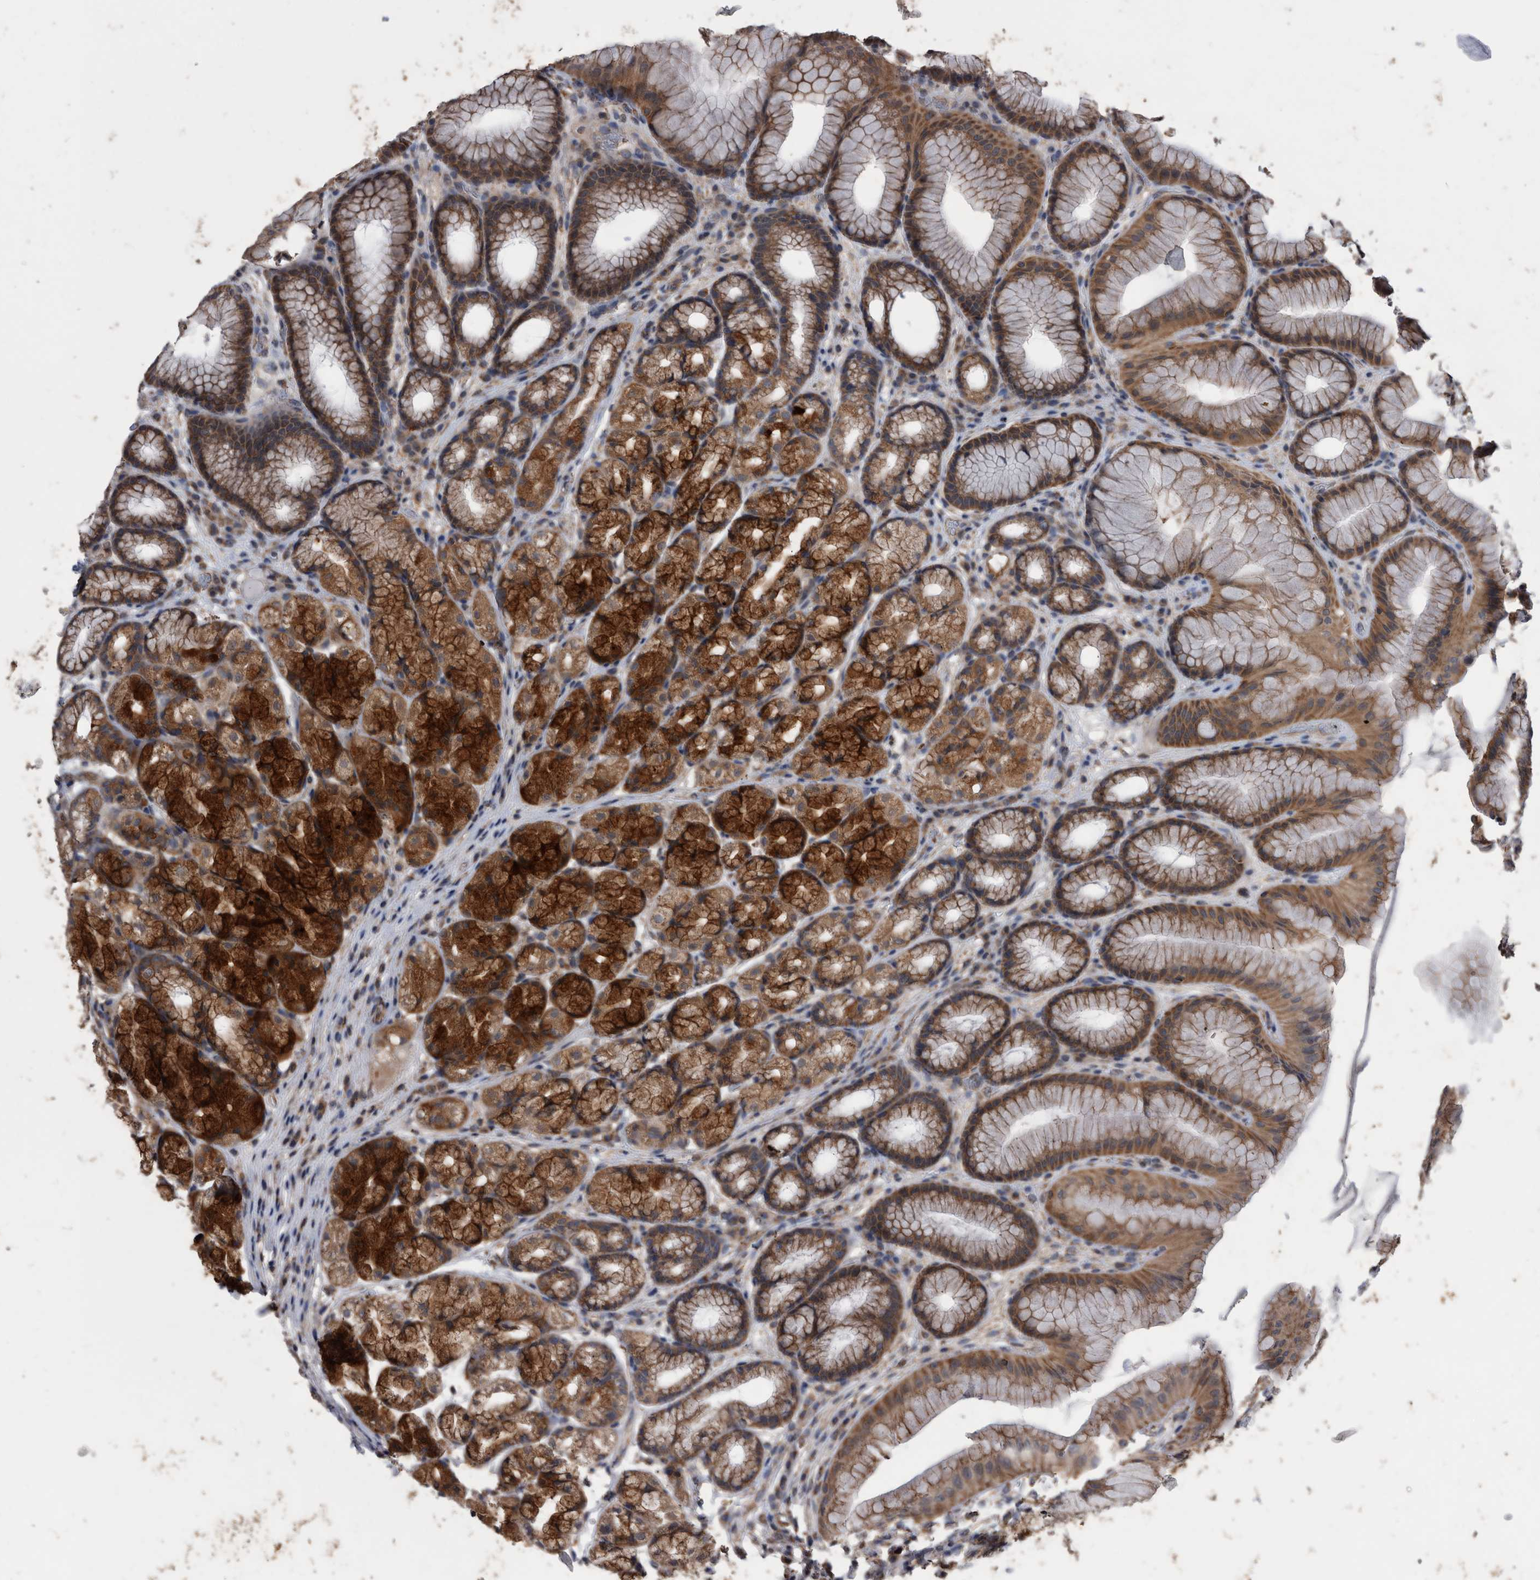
{"staining": {"intensity": "strong", "quantity": ">75%", "location": "cytoplasmic/membranous"}, "tissue": "stomach", "cell_type": "Glandular cells", "image_type": "normal", "snomed": [{"axis": "morphology", "description": "Normal tissue, NOS"}, {"axis": "topography", "description": "Stomach"}], "caption": "The histopathology image displays staining of benign stomach, revealing strong cytoplasmic/membranous protein staining (brown color) within glandular cells. Using DAB (brown) and hematoxylin (blue) stains, captured at high magnification using brightfield microscopy.", "gene": "NRBP1", "patient": {"sex": "male", "age": 57}}